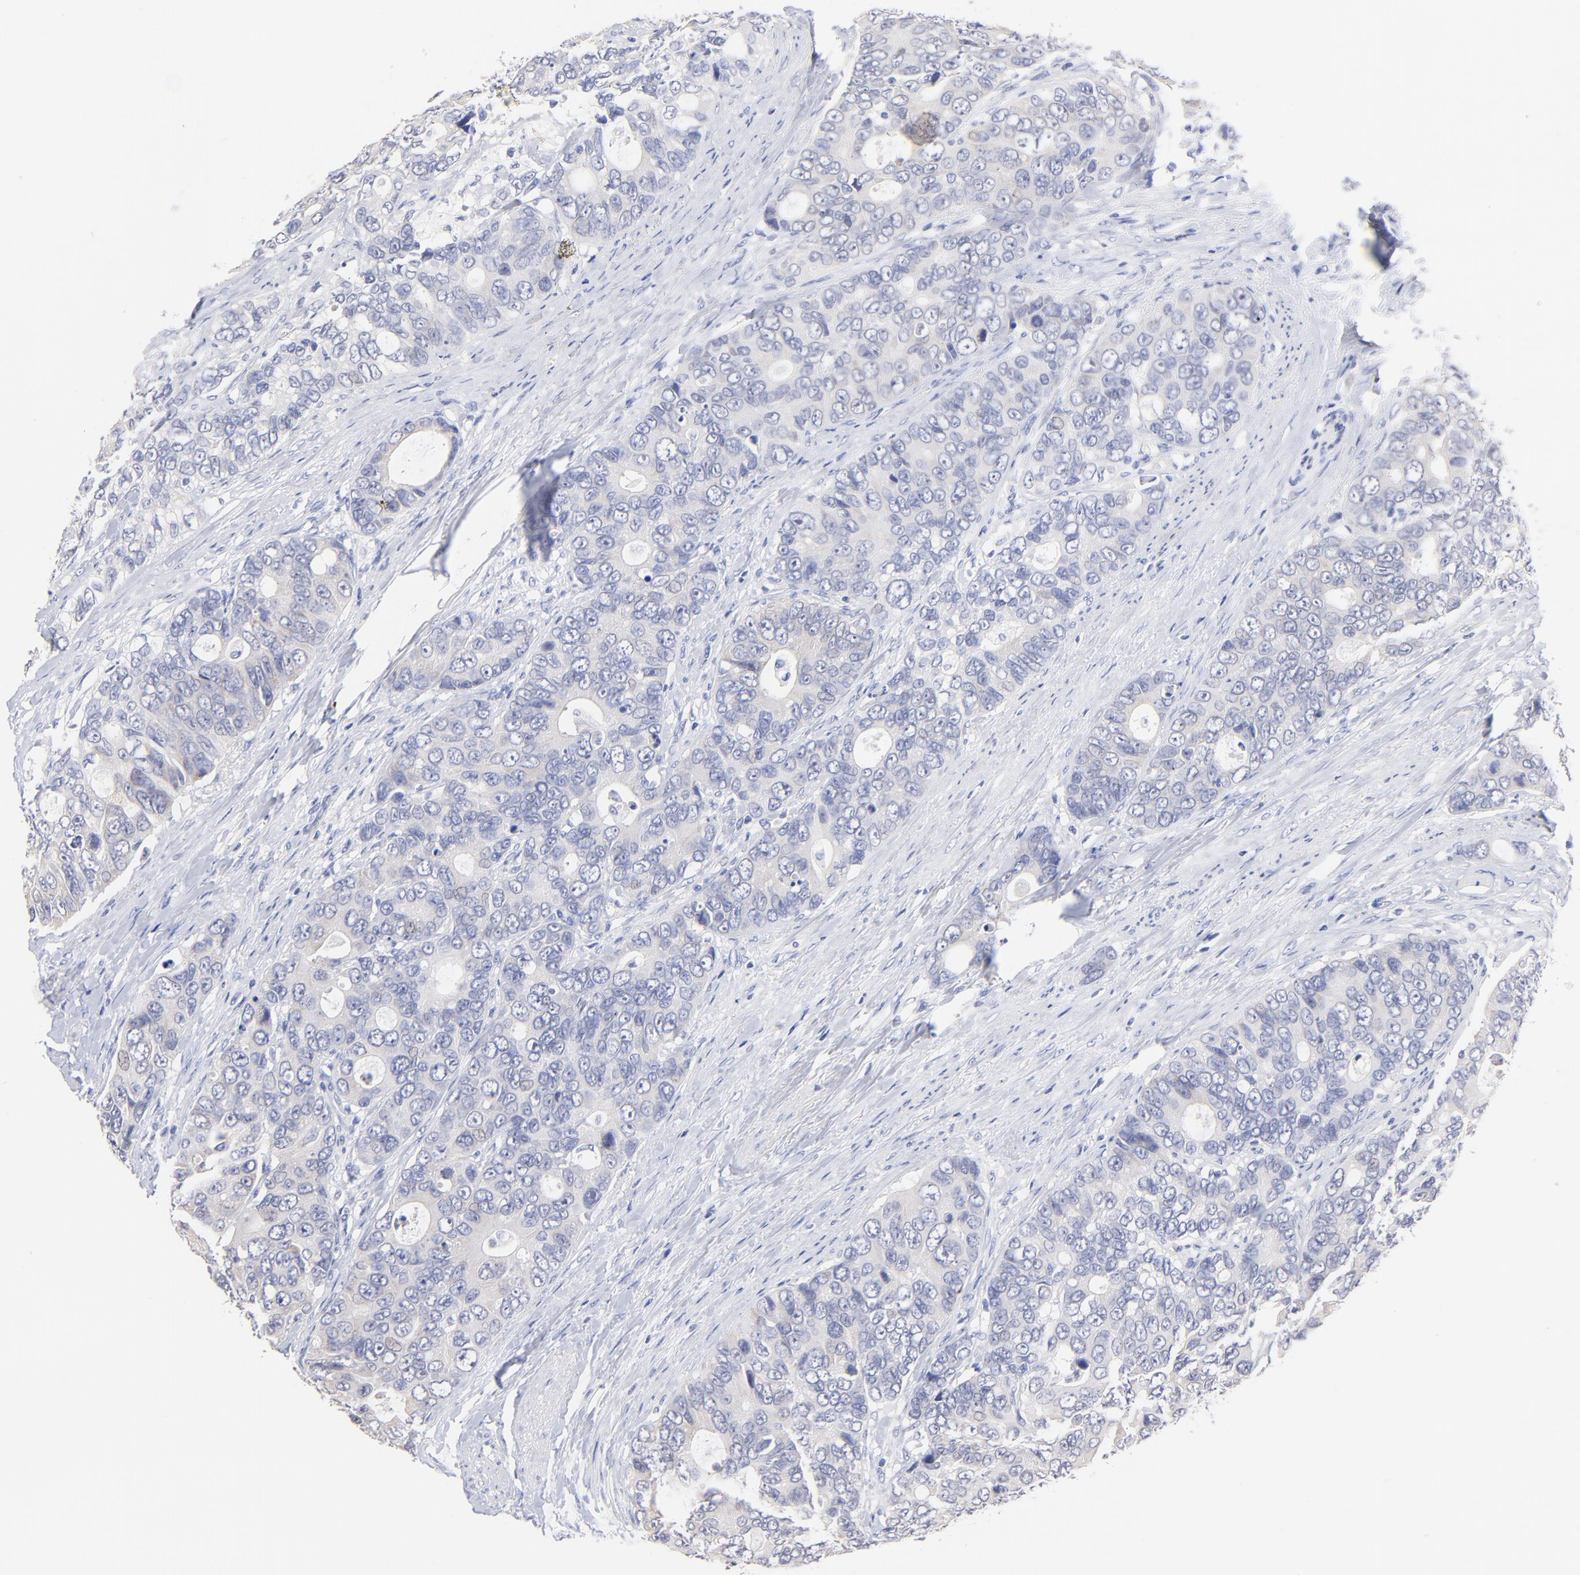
{"staining": {"intensity": "weak", "quantity": "<25%", "location": "cytoplasmic/membranous"}, "tissue": "colorectal cancer", "cell_type": "Tumor cells", "image_type": "cancer", "snomed": [{"axis": "morphology", "description": "Adenocarcinoma, NOS"}, {"axis": "topography", "description": "Rectum"}], "caption": "DAB (3,3'-diaminobenzidine) immunohistochemical staining of human colorectal cancer (adenocarcinoma) displays no significant staining in tumor cells.", "gene": "CFAP57", "patient": {"sex": "female", "age": 67}}